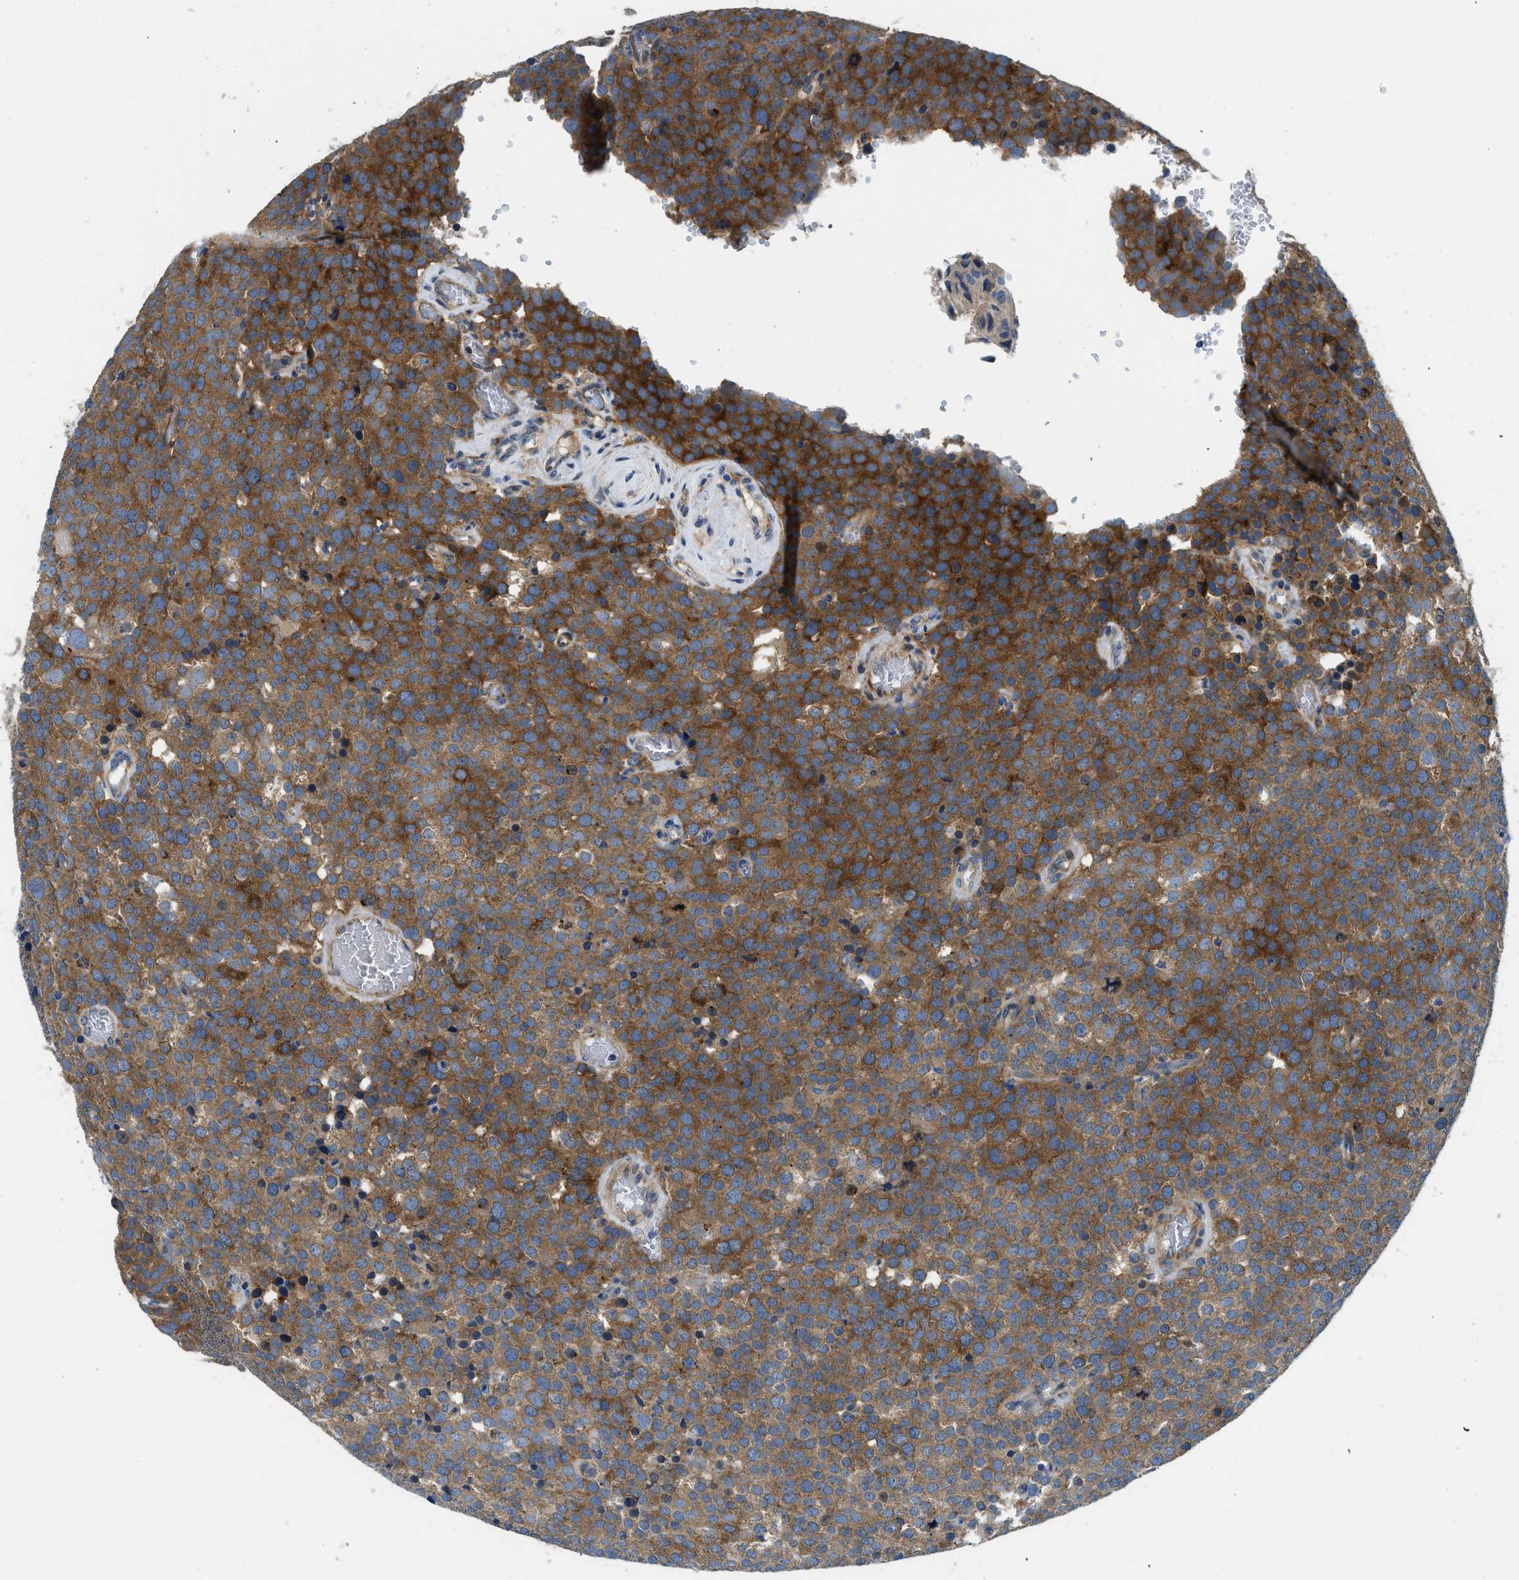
{"staining": {"intensity": "moderate", "quantity": ">75%", "location": "cytoplasmic/membranous"}, "tissue": "testis cancer", "cell_type": "Tumor cells", "image_type": "cancer", "snomed": [{"axis": "morphology", "description": "Normal tissue, NOS"}, {"axis": "morphology", "description": "Seminoma, NOS"}, {"axis": "topography", "description": "Testis"}], "caption": "Tumor cells demonstrate medium levels of moderate cytoplasmic/membranous staining in approximately >75% of cells in seminoma (testis).", "gene": "LPIN2", "patient": {"sex": "male", "age": 71}}